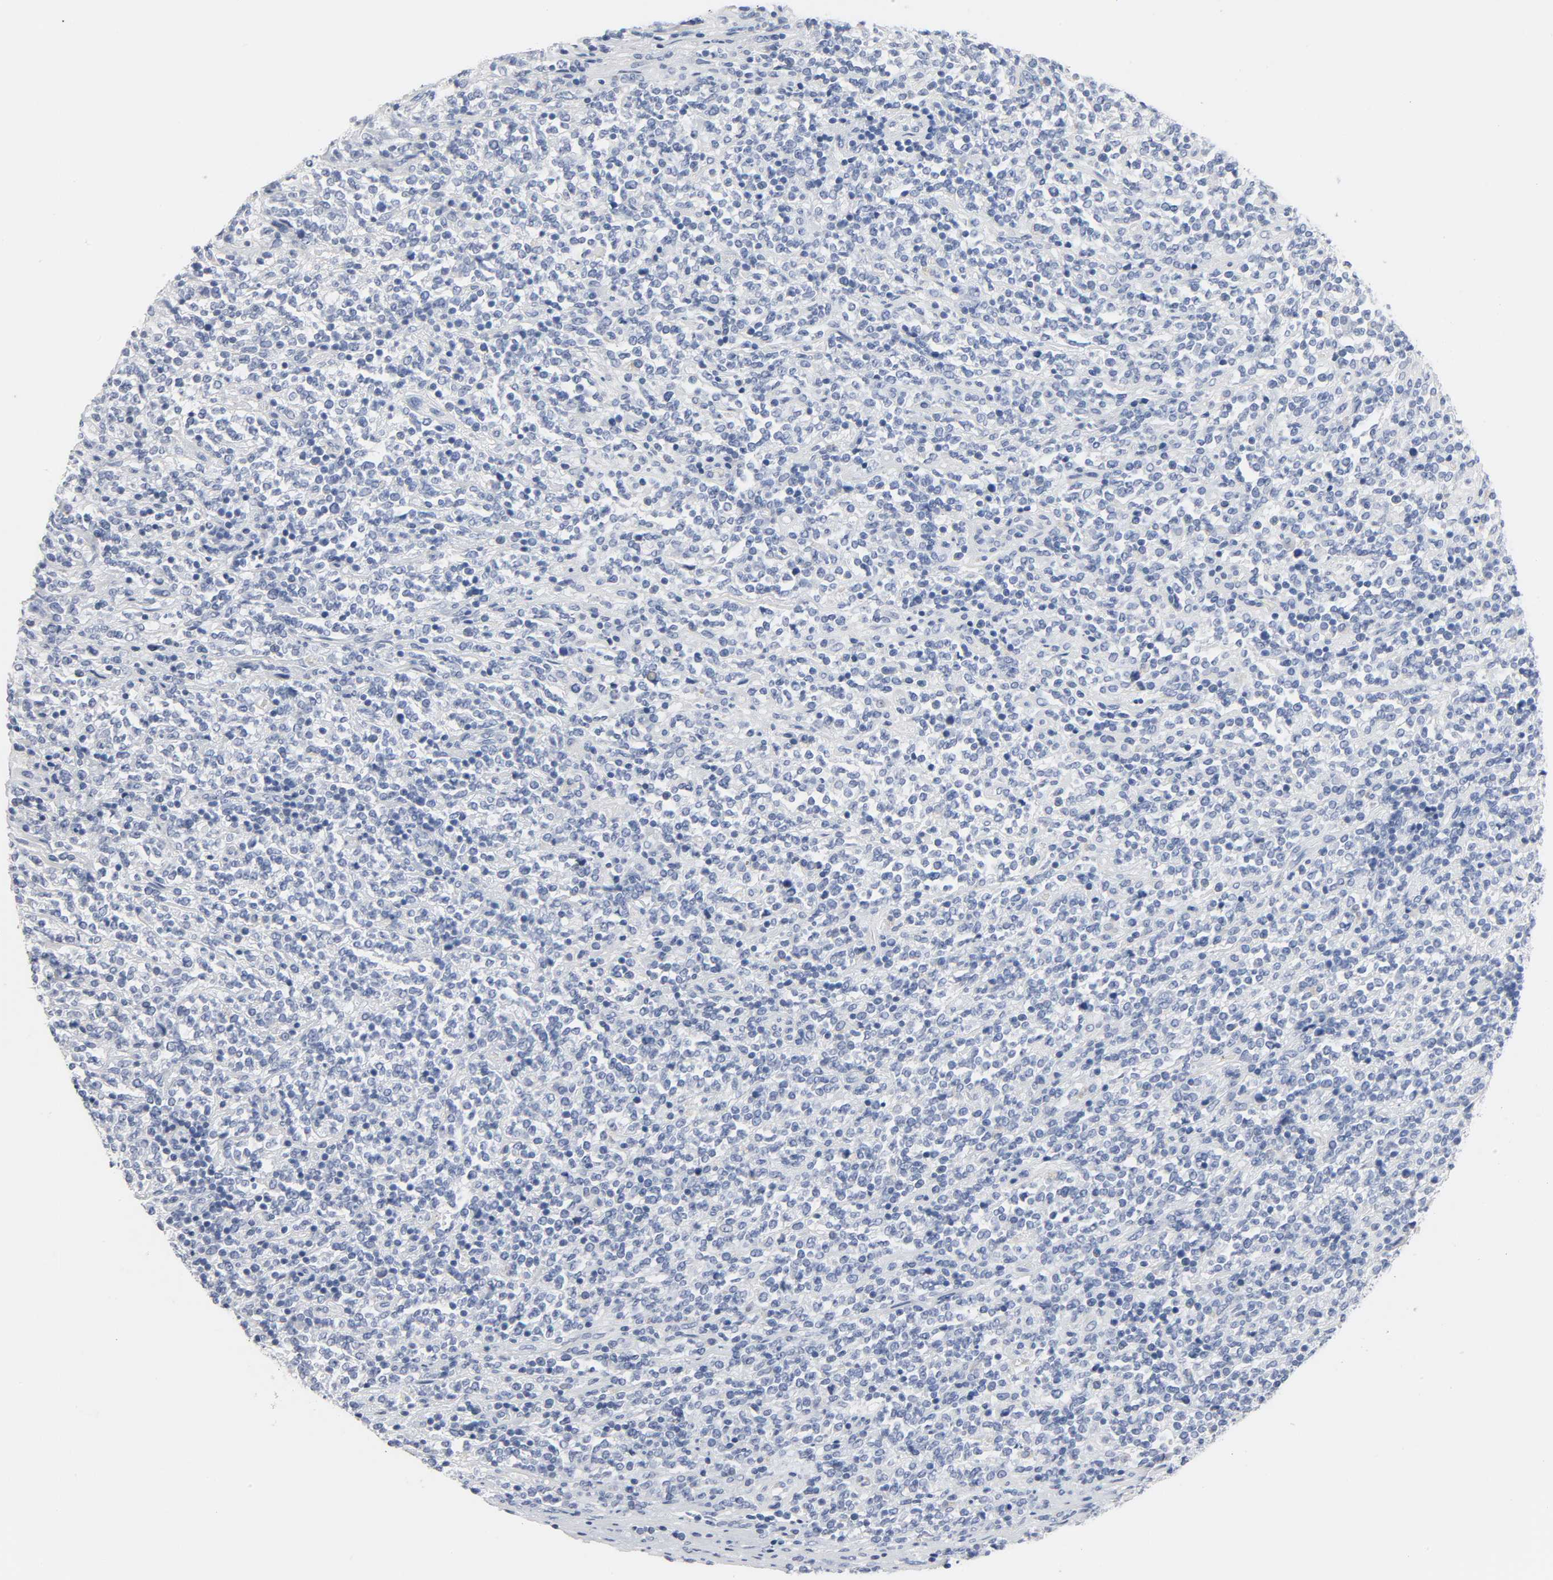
{"staining": {"intensity": "negative", "quantity": "none", "location": "none"}, "tissue": "lymphoma", "cell_type": "Tumor cells", "image_type": "cancer", "snomed": [{"axis": "morphology", "description": "Malignant lymphoma, non-Hodgkin's type, High grade"}, {"axis": "topography", "description": "Soft tissue"}], "caption": "This is a photomicrograph of IHC staining of lymphoma, which shows no staining in tumor cells.", "gene": "ACP3", "patient": {"sex": "male", "age": 18}}